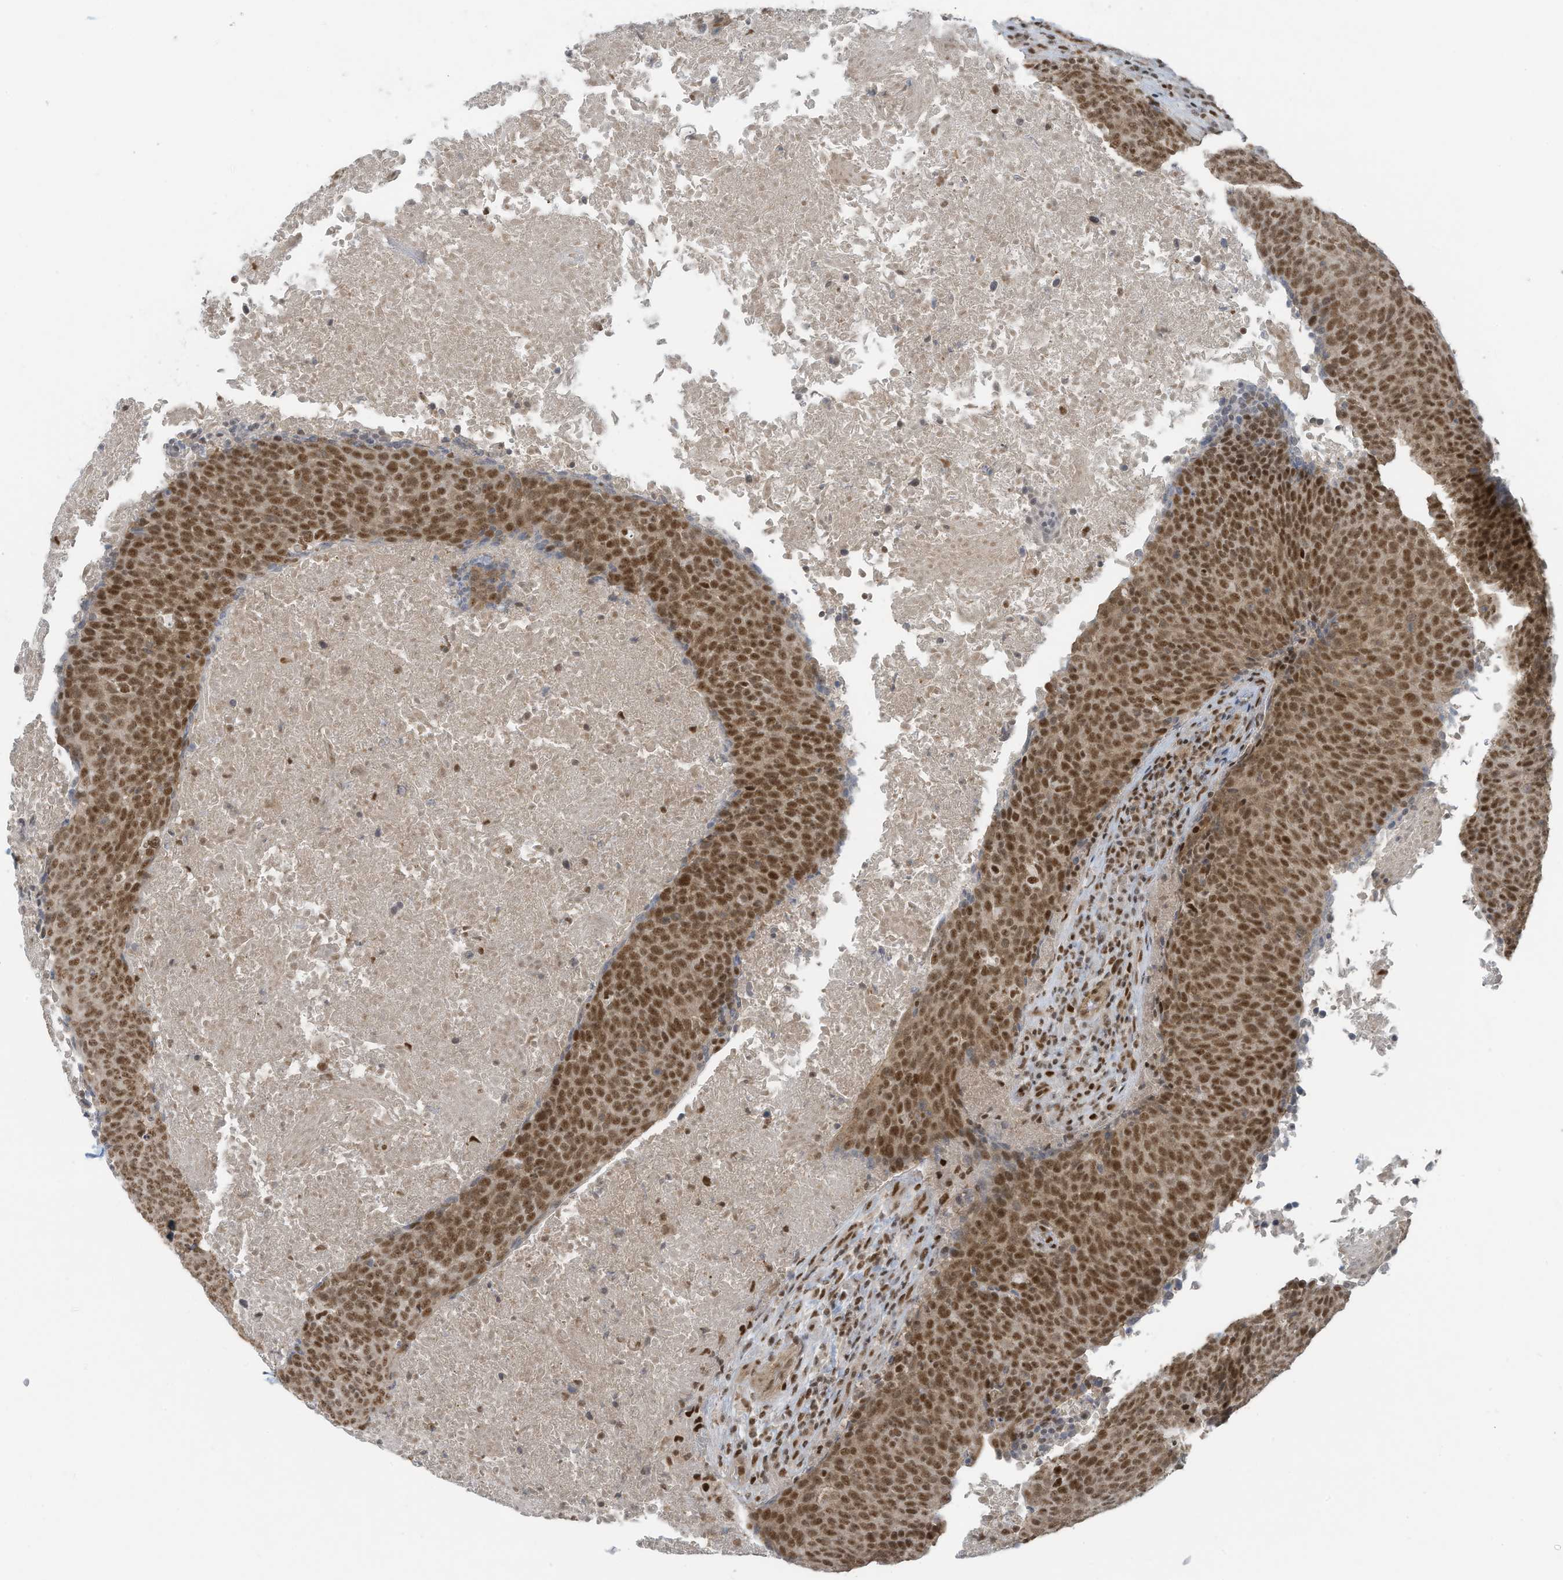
{"staining": {"intensity": "moderate", "quantity": ">75%", "location": "nuclear"}, "tissue": "head and neck cancer", "cell_type": "Tumor cells", "image_type": "cancer", "snomed": [{"axis": "morphology", "description": "Squamous cell carcinoma, NOS"}, {"axis": "morphology", "description": "Squamous cell carcinoma, metastatic, NOS"}, {"axis": "topography", "description": "Lymph node"}, {"axis": "topography", "description": "Head-Neck"}], "caption": "Protein analysis of head and neck cancer (metastatic squamous cell carcinoma) tissue exhibits moderate nuclear positivity in about >75% of tumor cells.", "gene": "DBR1", "patient": {"sex": "male", "age": 62}}